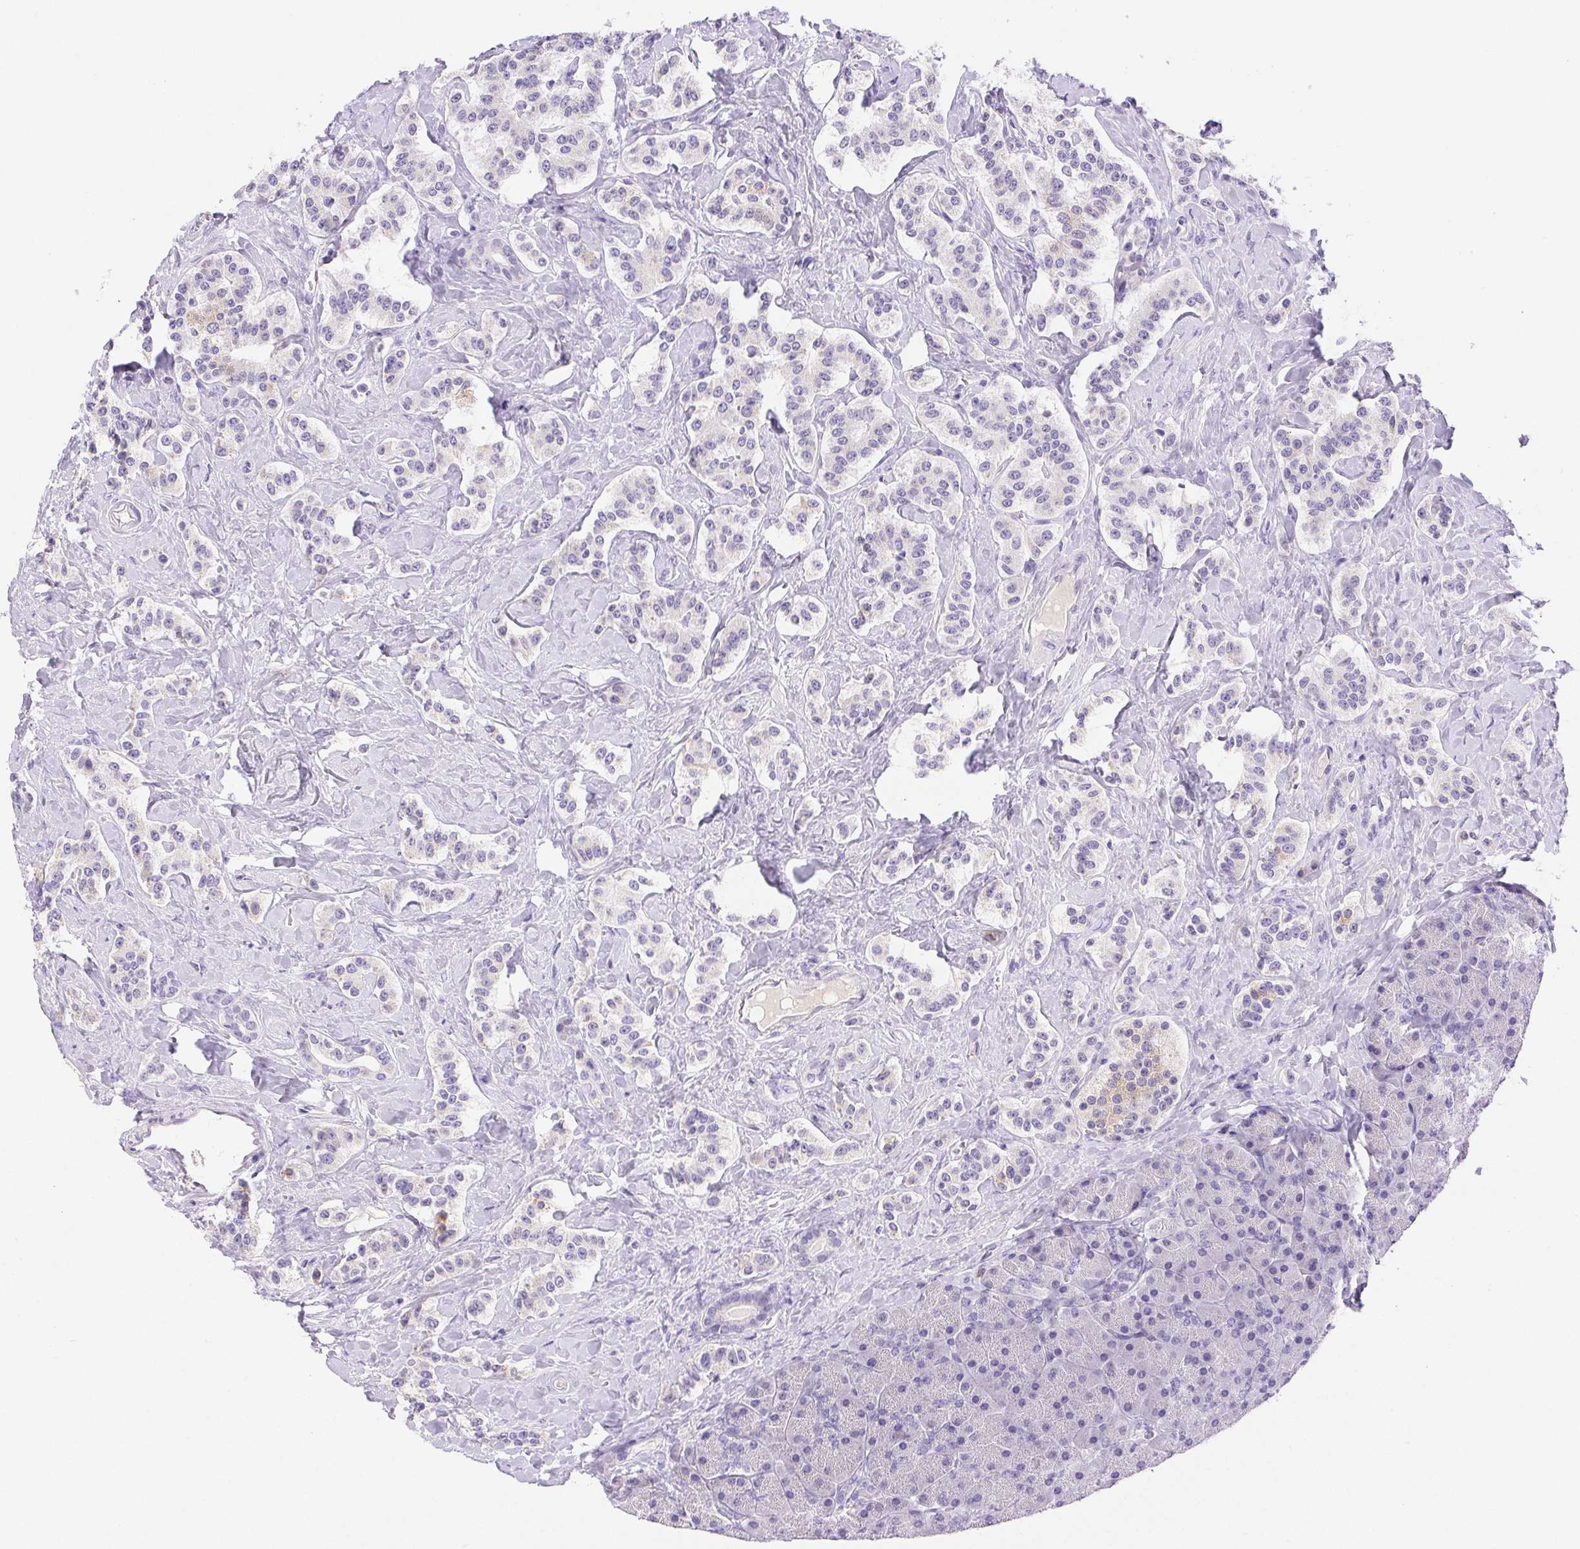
{"staining": {"intensity": "negative", "quantity": "none", "location": "none"}, "tissue": "carcinoid", "cell_type": "Tumor cells", "image_type": "cancer", "snomed": [{"axis": "morphology", "description": "Normal tissue, NOS"}, {"axis": "morphology", "description": "Carcinoid, malignant, NOS"}, {"axis": "topography", "description": "Pancreas"}], "caption": "Tumor cells show no significant positivity in carcinoid.", "gene": "ARHGAP11B", "patient": {"sex": "male", "age": 36}}